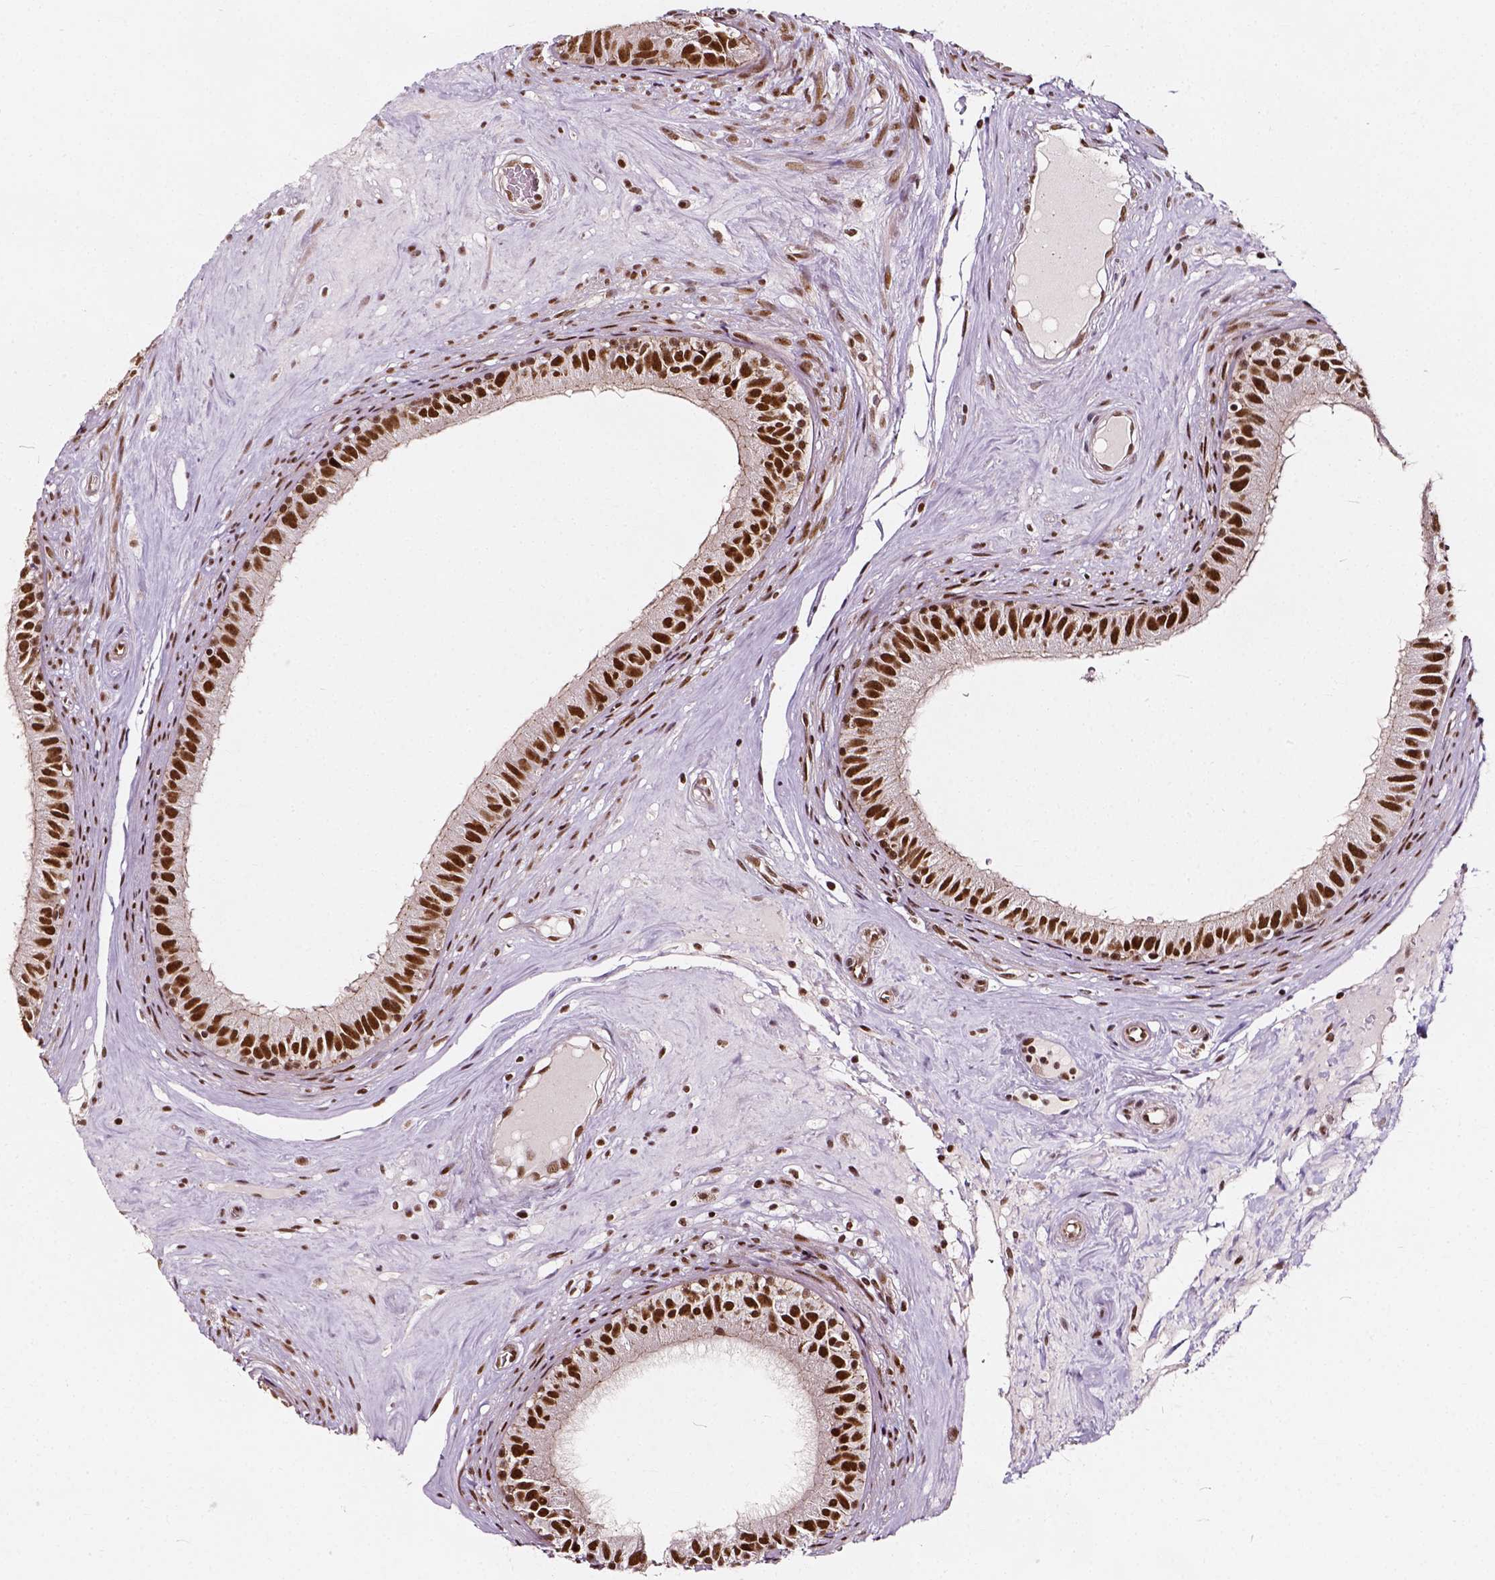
{"staining": {"intensity": "strong", "quantity": ">75%", "location": "nuclear"}, "tissue": "epididymis", "cell_type": "Glandular cells", "image_type": "normal", "snomed": [{"axis": "morphology", "description": "Normal tissue, NOS"}, {"axis": "topography", "description": "Epididymis"}], "caption": "The photomicrograph shows immunohistochemical staining of normal epididymis. There is strong nuclear staining is appreciated in about >75% of glandular cells.", "gene": "NACC1", "patient": {"sex": "male", "age": 59}}